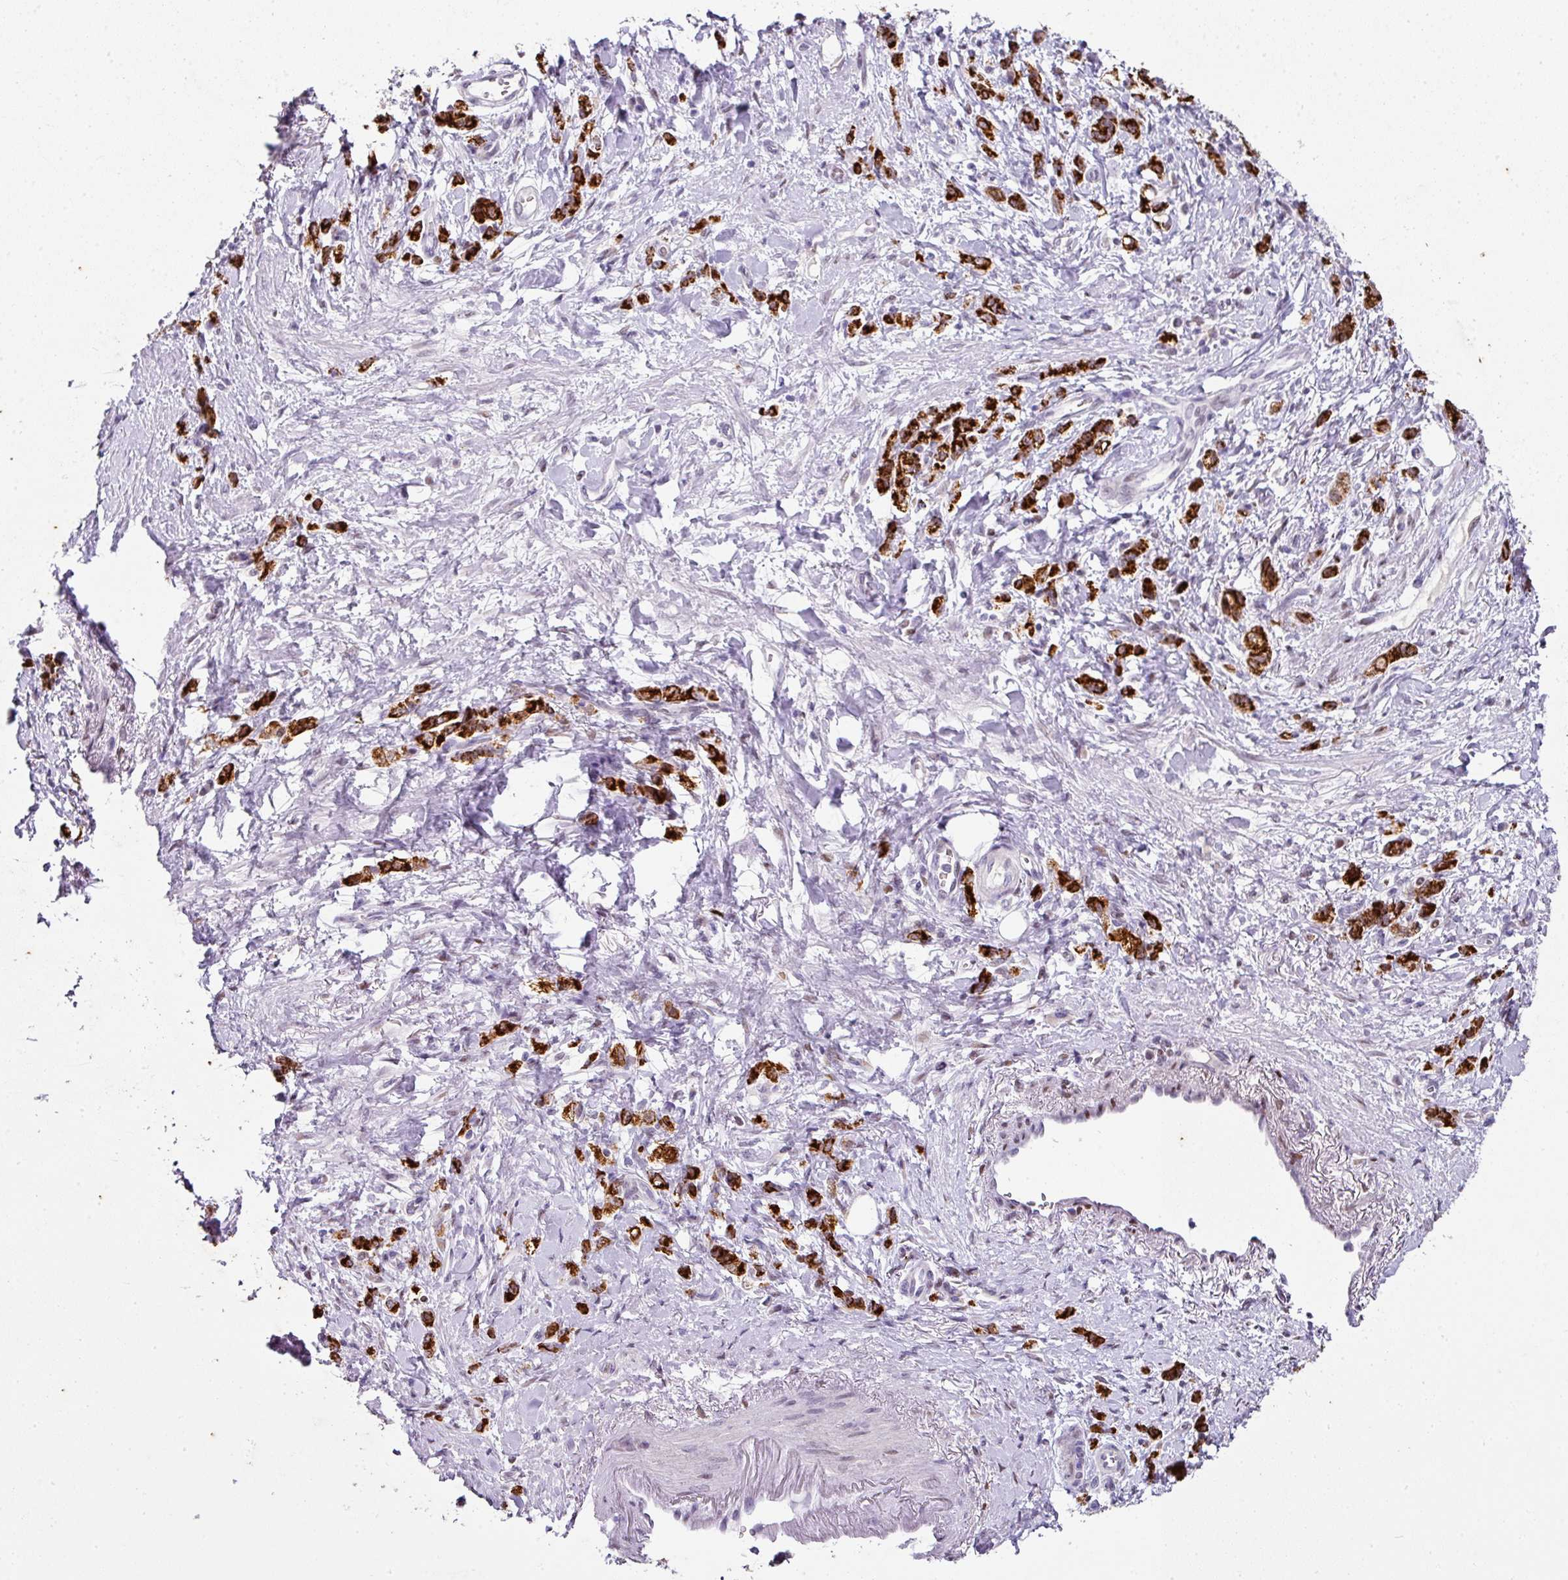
{"staining": {"intensity": "strong", "quantity": ">75%", "location": "cytoplasmic/membranous"}, "tissue": "stomach cancer", "cell_type": "Tumor cells", "image_type": "cancer", "snomed": [{"axis": "morphology", "description": "Adenocarcinoma, NOS"}, {"axis": "topography", "description": "Stomach"}], "caption": "Stomach cancer stained with DAB (3,3'-diaminobenzidine) immunohistochemistry (IHC) displays high levels of strong cytoplasmic/membranous staining in approximately >75% of tumor cells.", "gene": "ANKRD18A", "patient": {"sex": "male", "age": 77}}